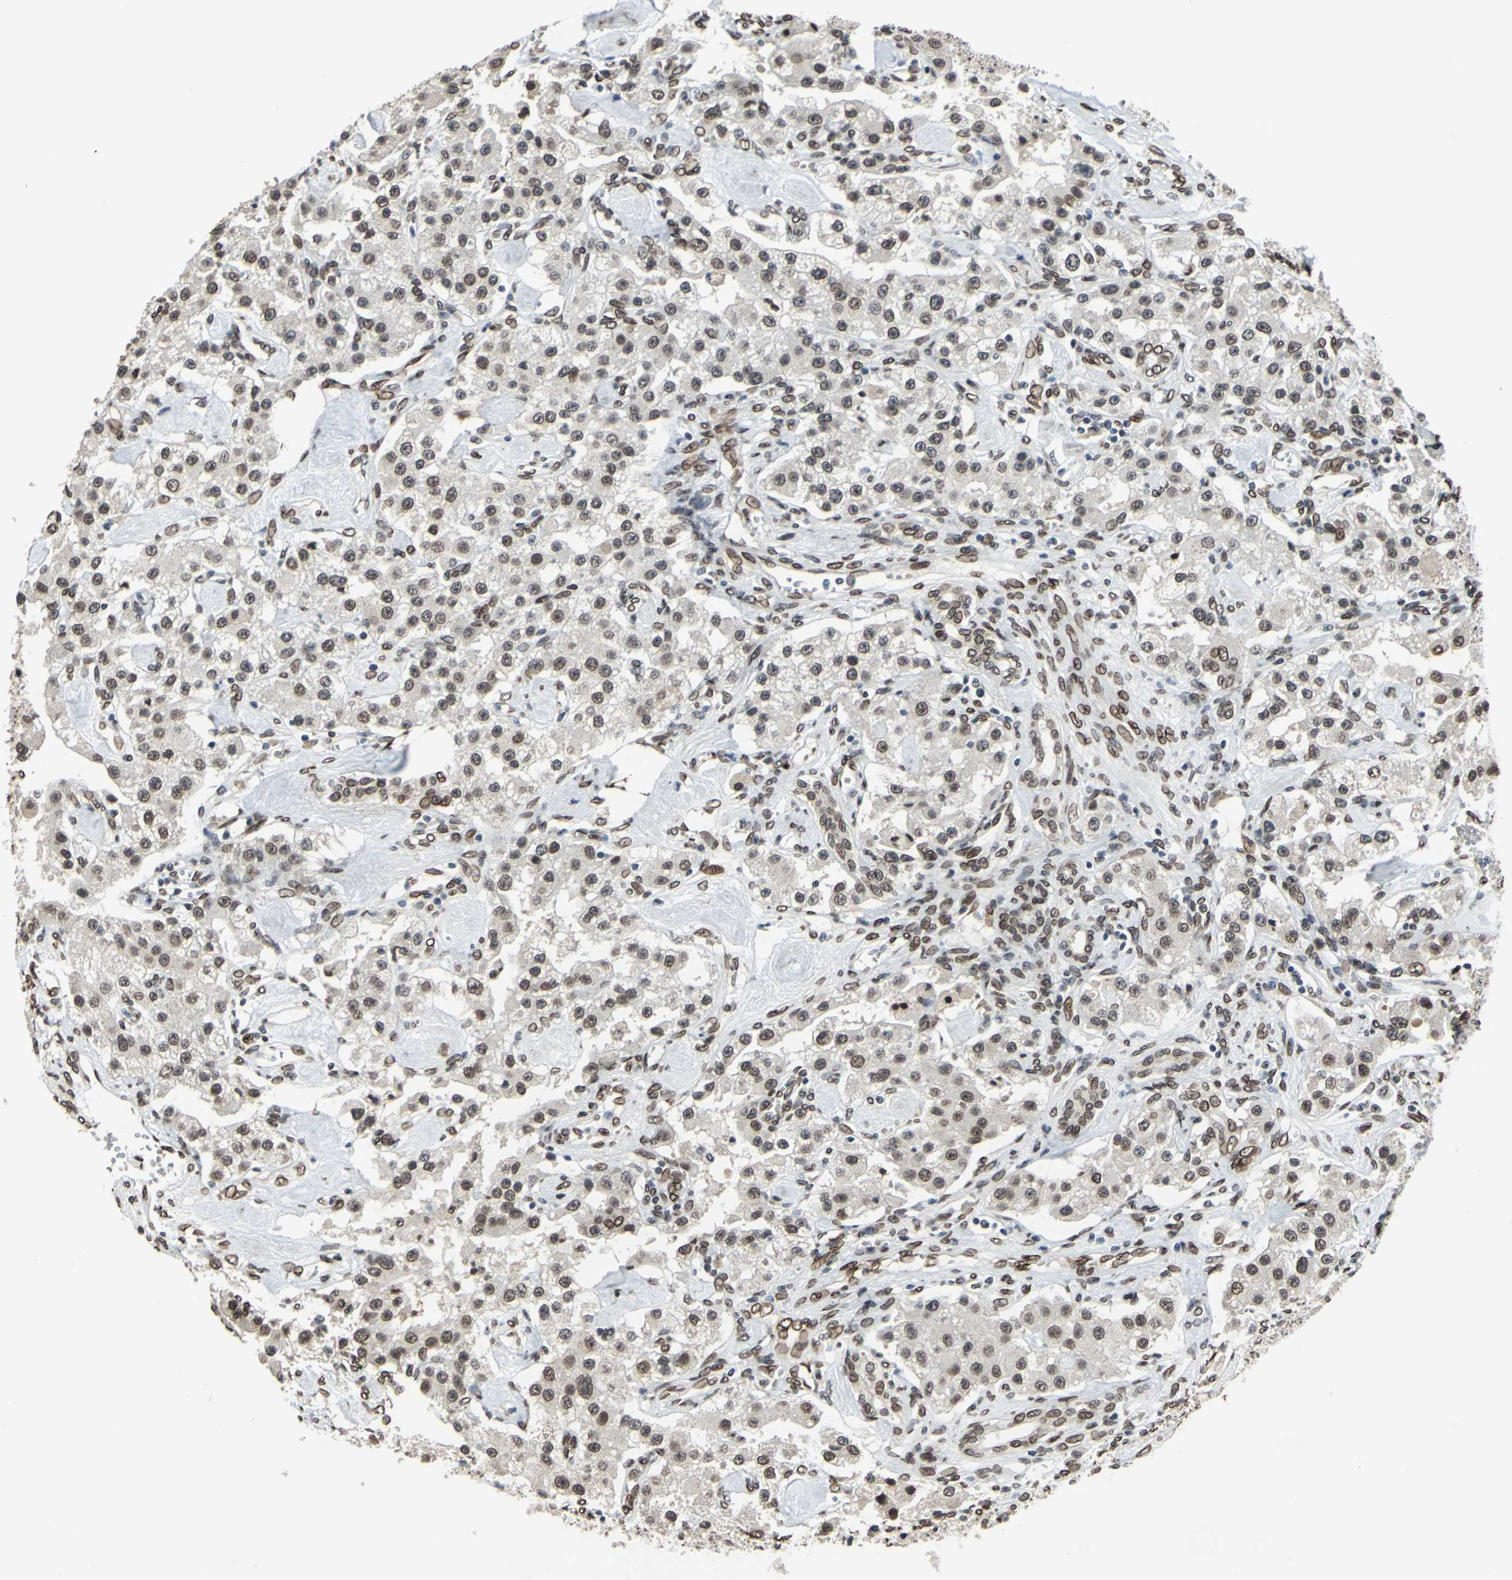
{"staining": {"intensity": "moderate", "quantity": ">75%", "location": "cytoplasmic/membranous,nuclear"}, "tissue": "carcinoid", "cell_type": "Tumor cells", "image_type": "cancer", "snomed": [{"axis": "morphology", "description": "Carcinoid, malignant, NOS"}, {"axis": "topography", "description": "Pancreas"}], "caption": "Tumor cells exhibit medium levels of moderate cytoplasmic/membranous and nuclear staining in about >75% of cells in human malignant carcinoid.", "gene": "ISY1", "patient": {"sex": "male", "age": 41}}